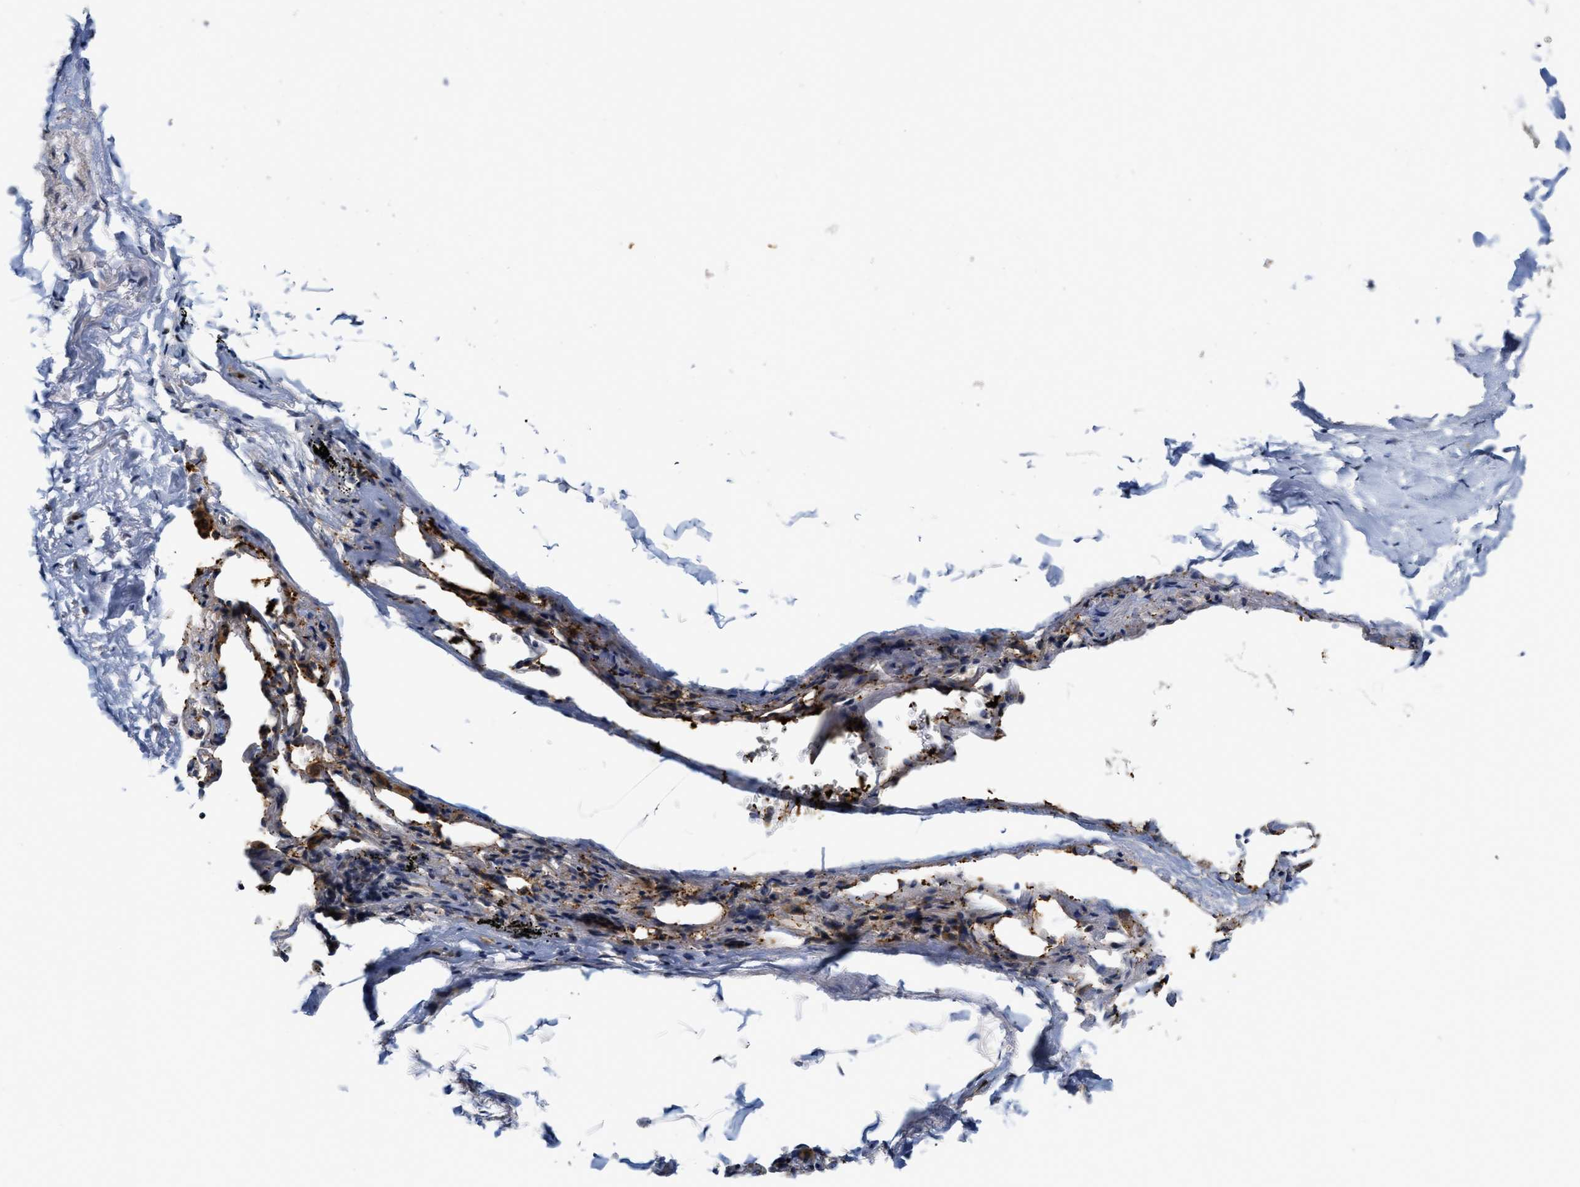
{"staining": {"intensity": "moderate", "quantity": ">75%", "location": "cytoplasmic/membranous"}, "tissue": "adipose tissue", "cell_type": "Adipocytes", "image_type": "normal", "snomed": [{"axis": "morphology", "description": "Normal tissue, NOS"}, {"axis": "topography", "description": "Cartilage tissue"}, {"axis": "topography", "description": "Lung"}], "caption": "Adipocytes reveal moderate cytoplasmic/membranous expression in about >75% of cells in benign adipose tissue. (Stains: DAB (3,3'-diaminobenzidine) in brown, nuclei in blue, Microscopy: brightfield microscopy at high magnification).", "gene": "TCF4", "patient": {"sex": "female", "age": 77}}